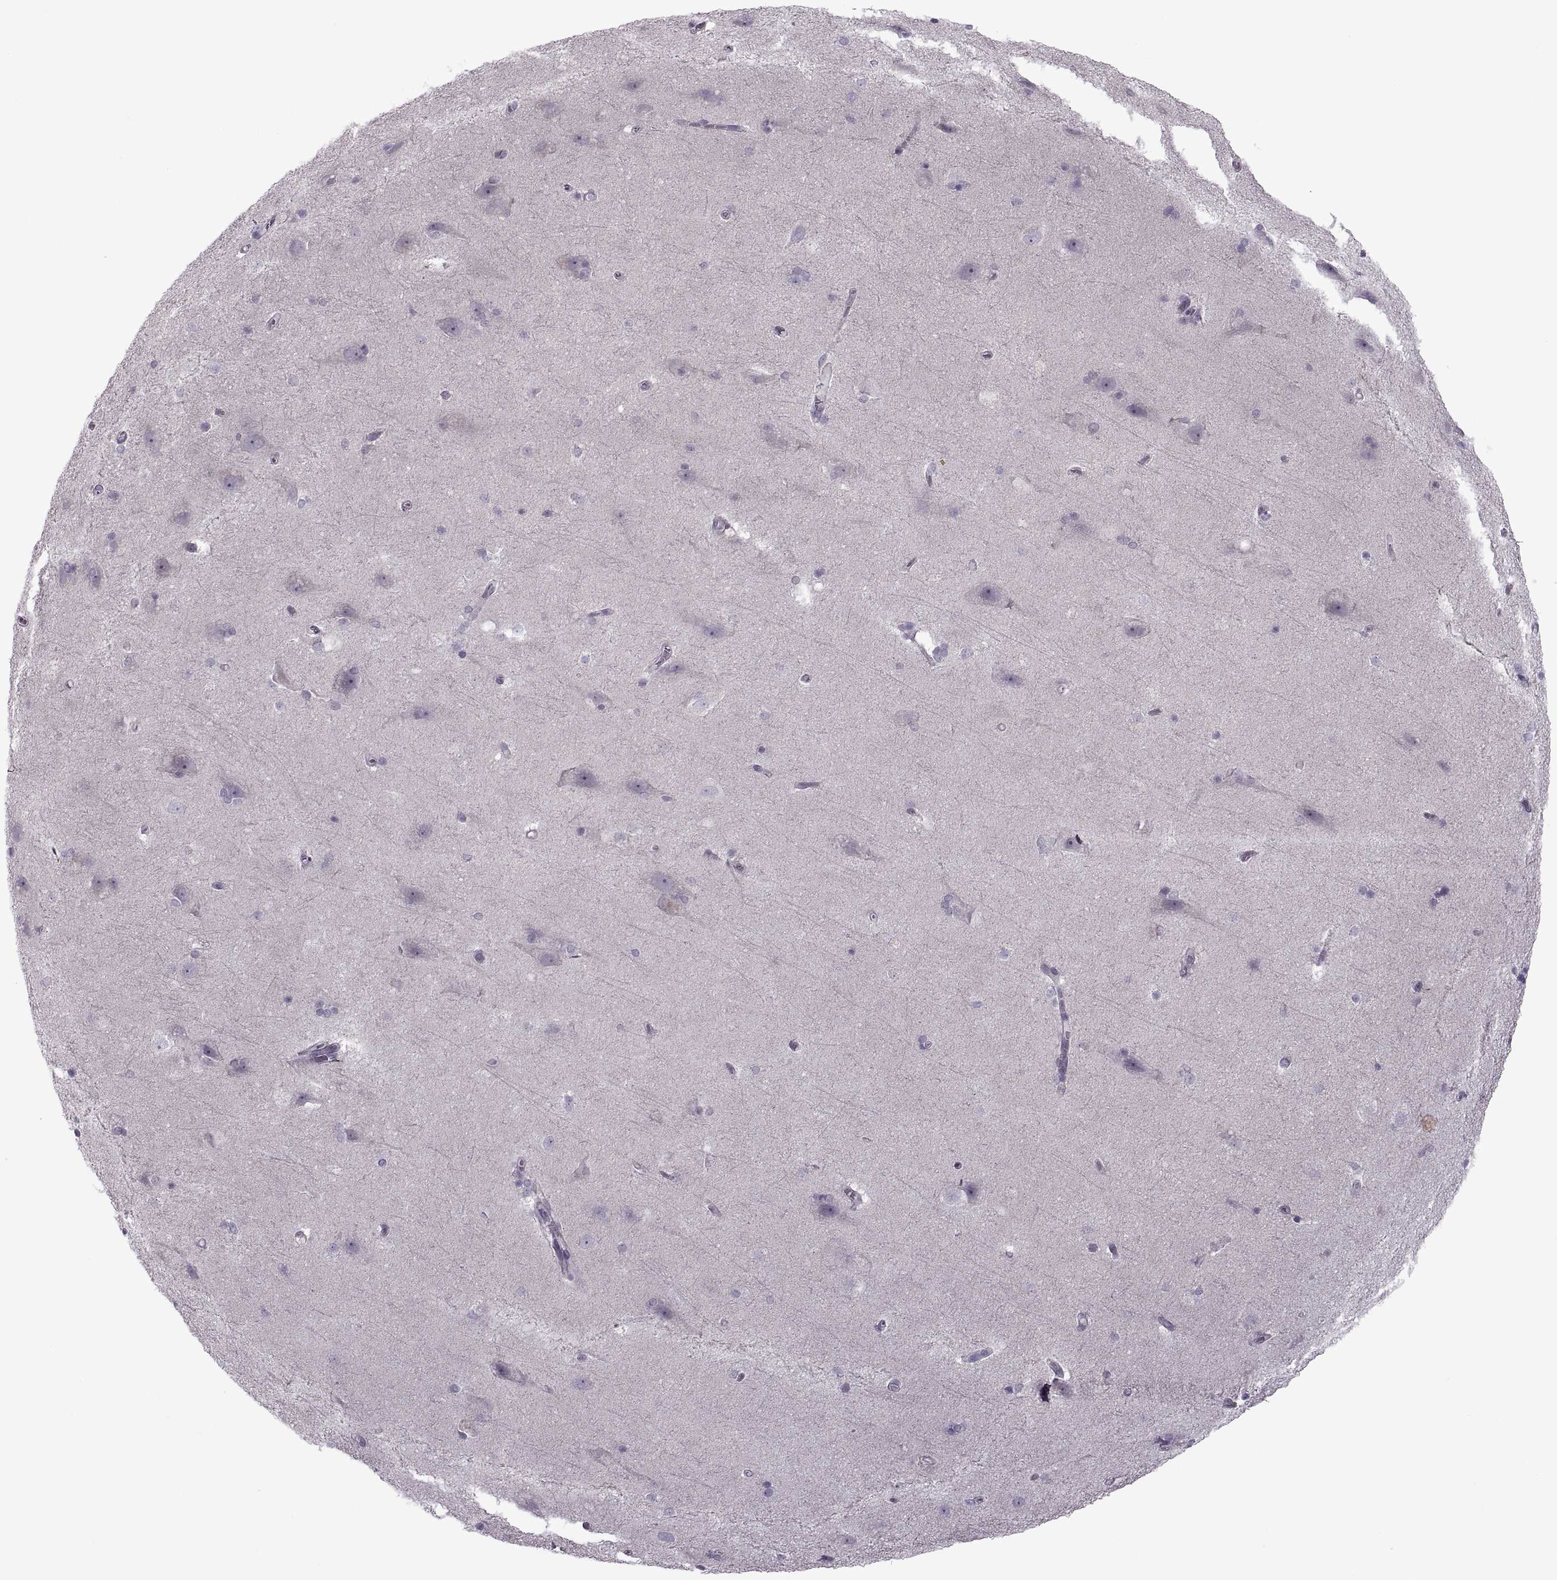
{"staining": {"intensity": "negative", "quantity": "none", "location": "none"}, "tissue": "hippocampus", "cell_type": "Glial cells", "image_type": "normal", "snomed": [{"axis": "morphology", "description": "Normal tissue, NOS"}, {"axis": "topography", "description": "Cerebral cortex"}, {"axis": "topography", "description": "Hippocampus"}], "caption": "Immunohistochemical staining of normal human hippocampus exhibits no significant expression in glial cells.", "gene": "PIERCE1", "patient": {"sex": "female", "age": 19}}